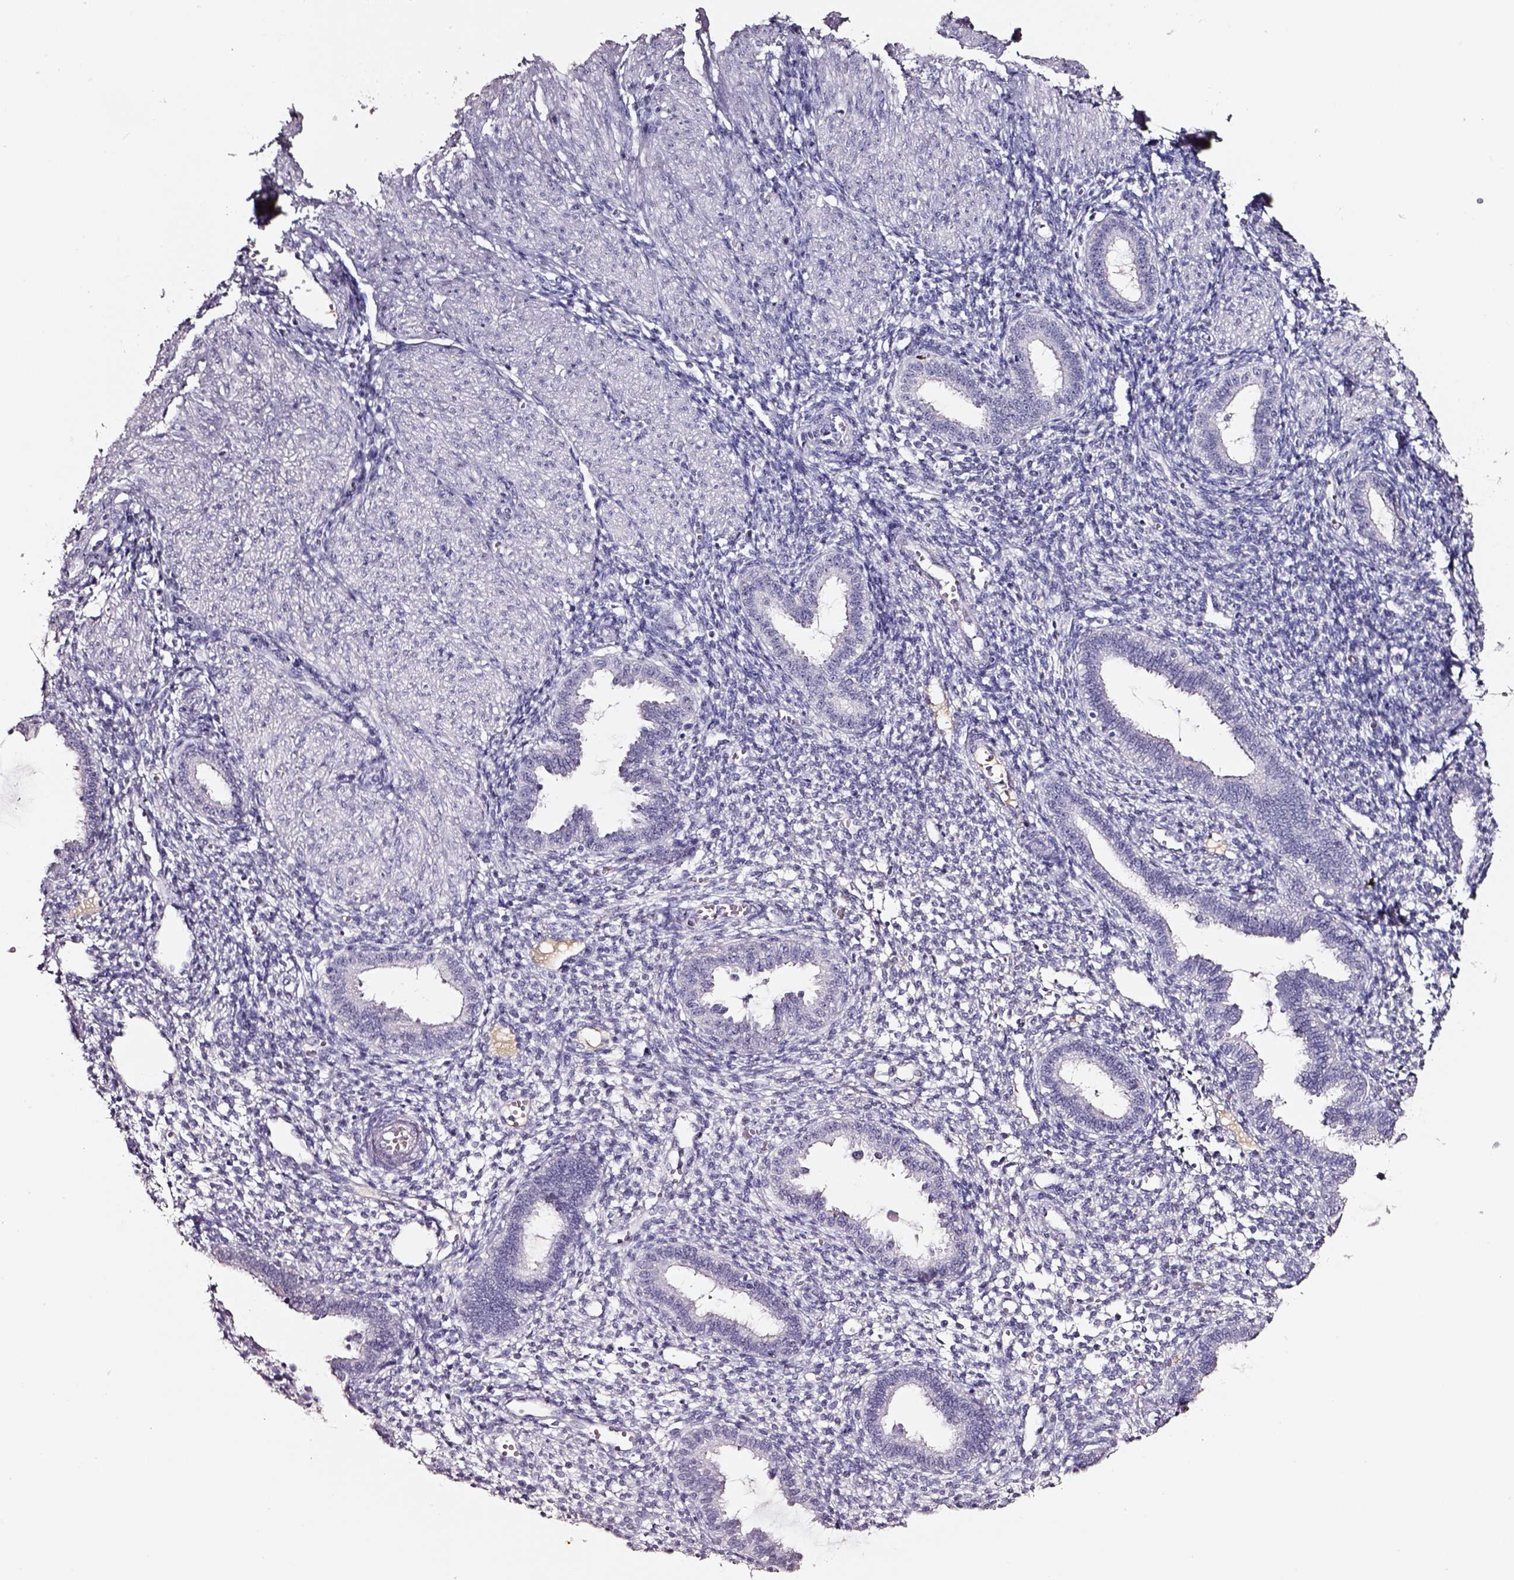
{"staining": {"intensity": "negative", "quantity": "none", "location": "none"}, "tissue": "endometrium", "cell_type": "Cells in endometrial stroma", "image_type": "normal", "snomed": [{"axis": "morphology", "description": "Normal tissue, NOS"}, {"axis": "topography", "description": "Endometrium"}], "caption": "Immunohistochemical staining of unremarkable human endometrium shows no significant expression in cells in endometrial stroma. (DAB immunohistochemistry (IHC) with hematoxylin counter stain).", "gene": "SMIM17", "patient": {"sex": "female", "age": 36}}